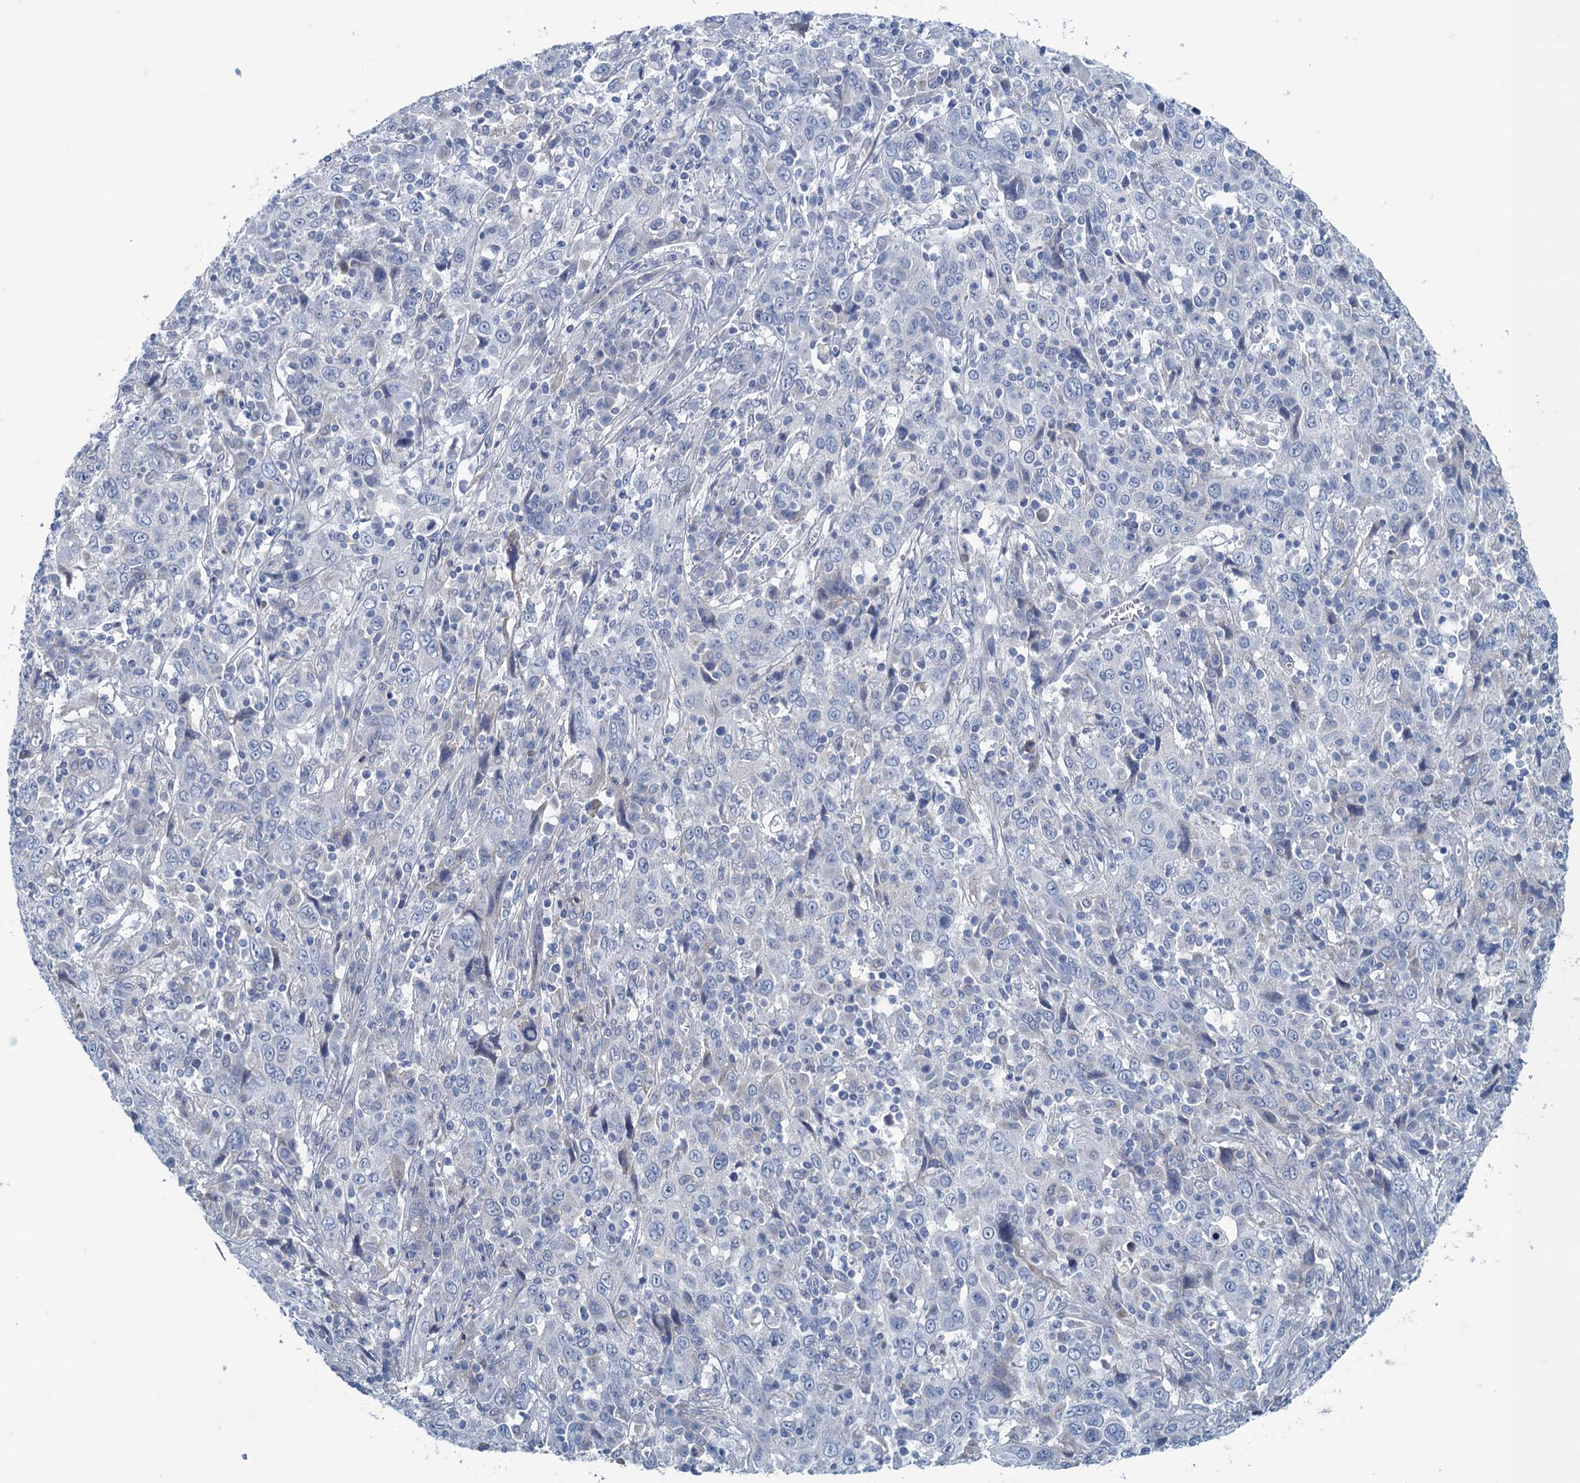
{"staining": {"intensity": "negative", "quantity": "none", "location": "none"}, "tissue": "cervical cancer", "cell_type": "Tumor cells", "image_type": "cancer", "snomed": [{"axis": "morphology", "description": "Squamous cell carcinoma, NOS"}, {"axis": "topography", "description": "Cervix"}], "caption": "This is an immunohistochemistry micrograph of human cervical squamous cell carcinoma. There is no positivity in tumor cells.", "gene": "MAP1LC3A", "patient": {"sex": "female", "age": 46}}